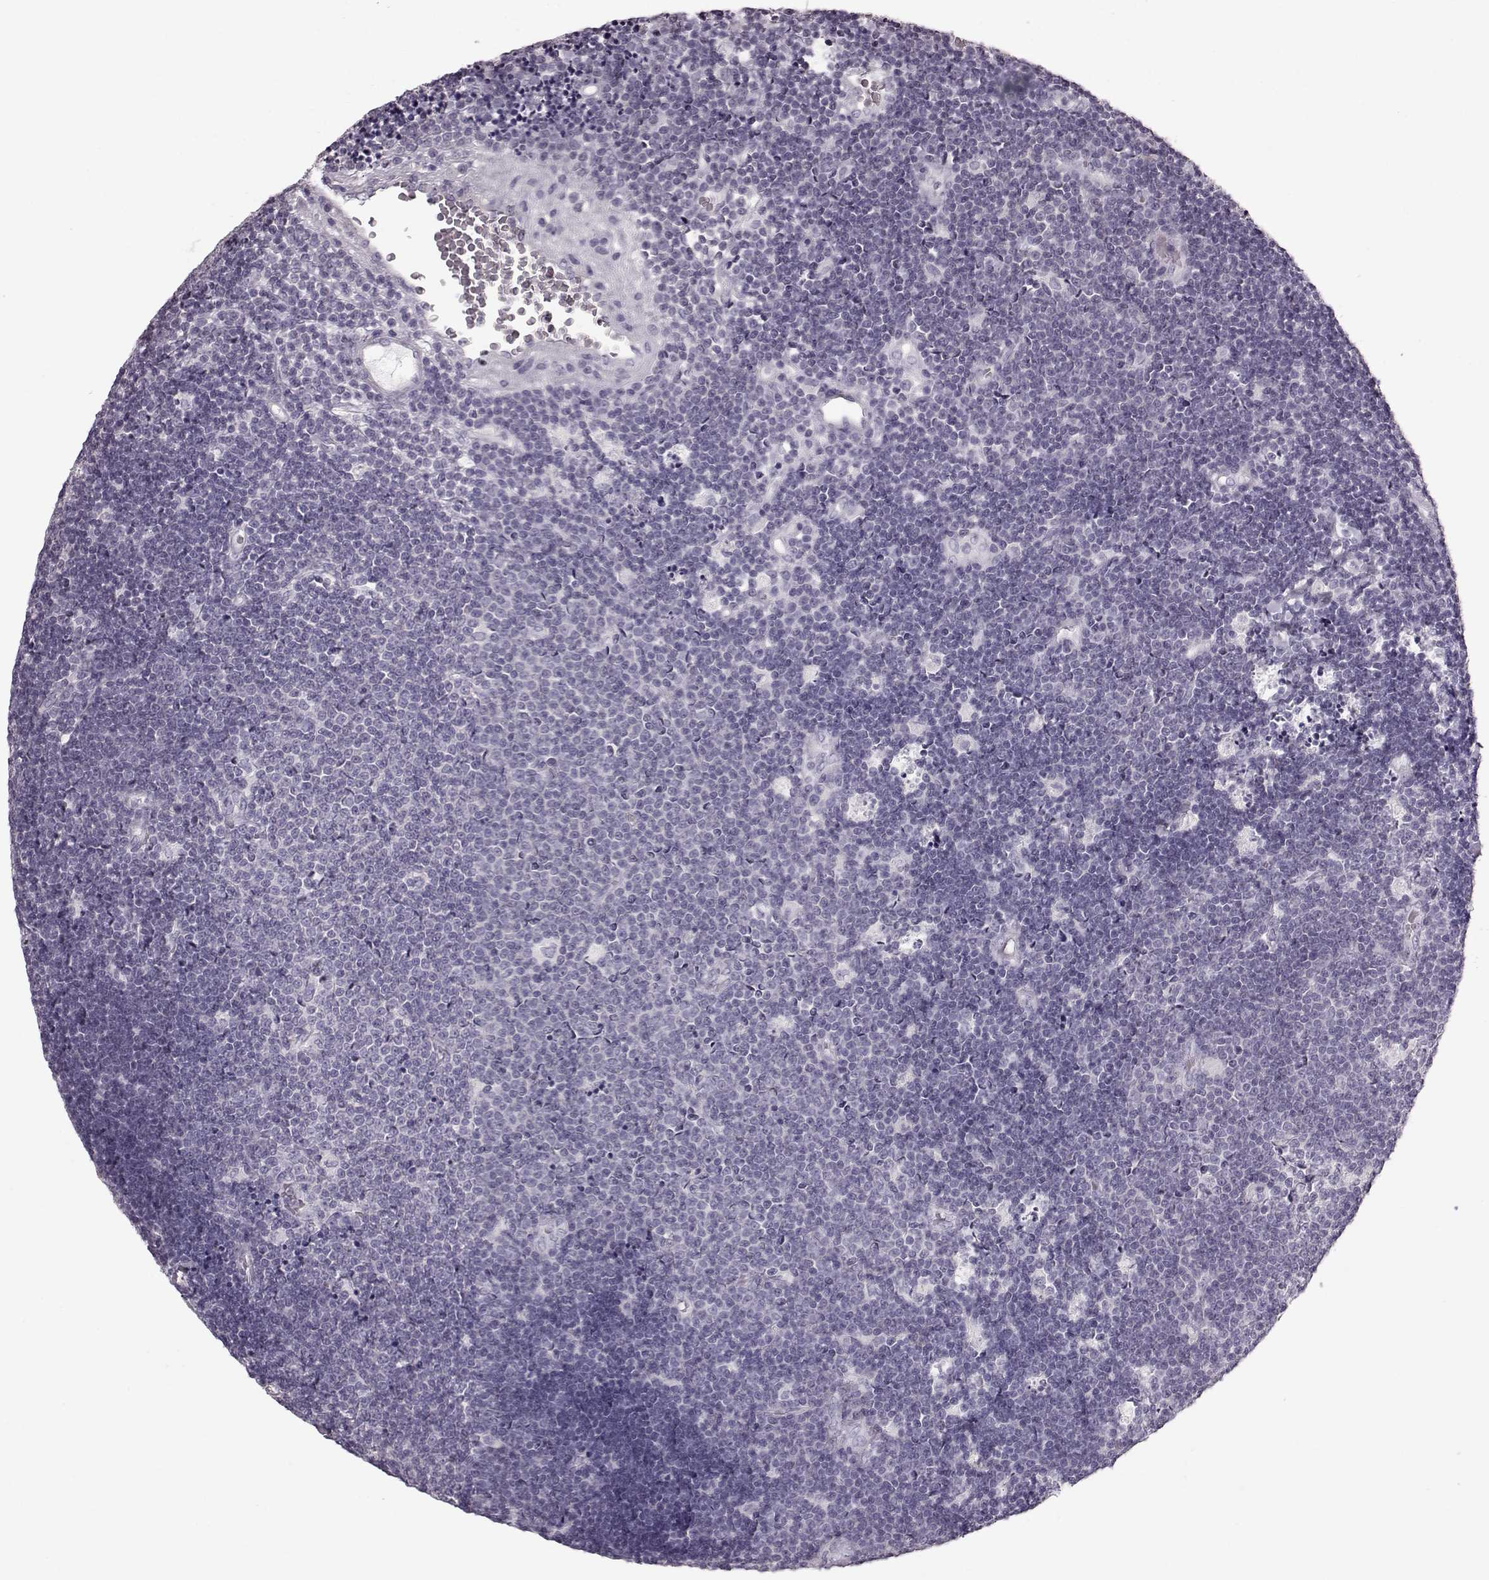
{"staining": {"intensity": "negative", "quantity": "none", "location": "none"}, "tissue": "lymphoma", "cell_type": "Tumor cells", "image_type": "cancer", "snomed": [{"axis": "morphology", "description": "Malignant lymphoma, non-Hodgkin's type, Low grade"}, {"axis": "topography", "description": "Brain"}], "caption": "Micrograph shows no protein staining in tumor cells of lymphoma tissue.", "gene": "CRYBA2", "patient": {"sex": "female", "age": 66}}